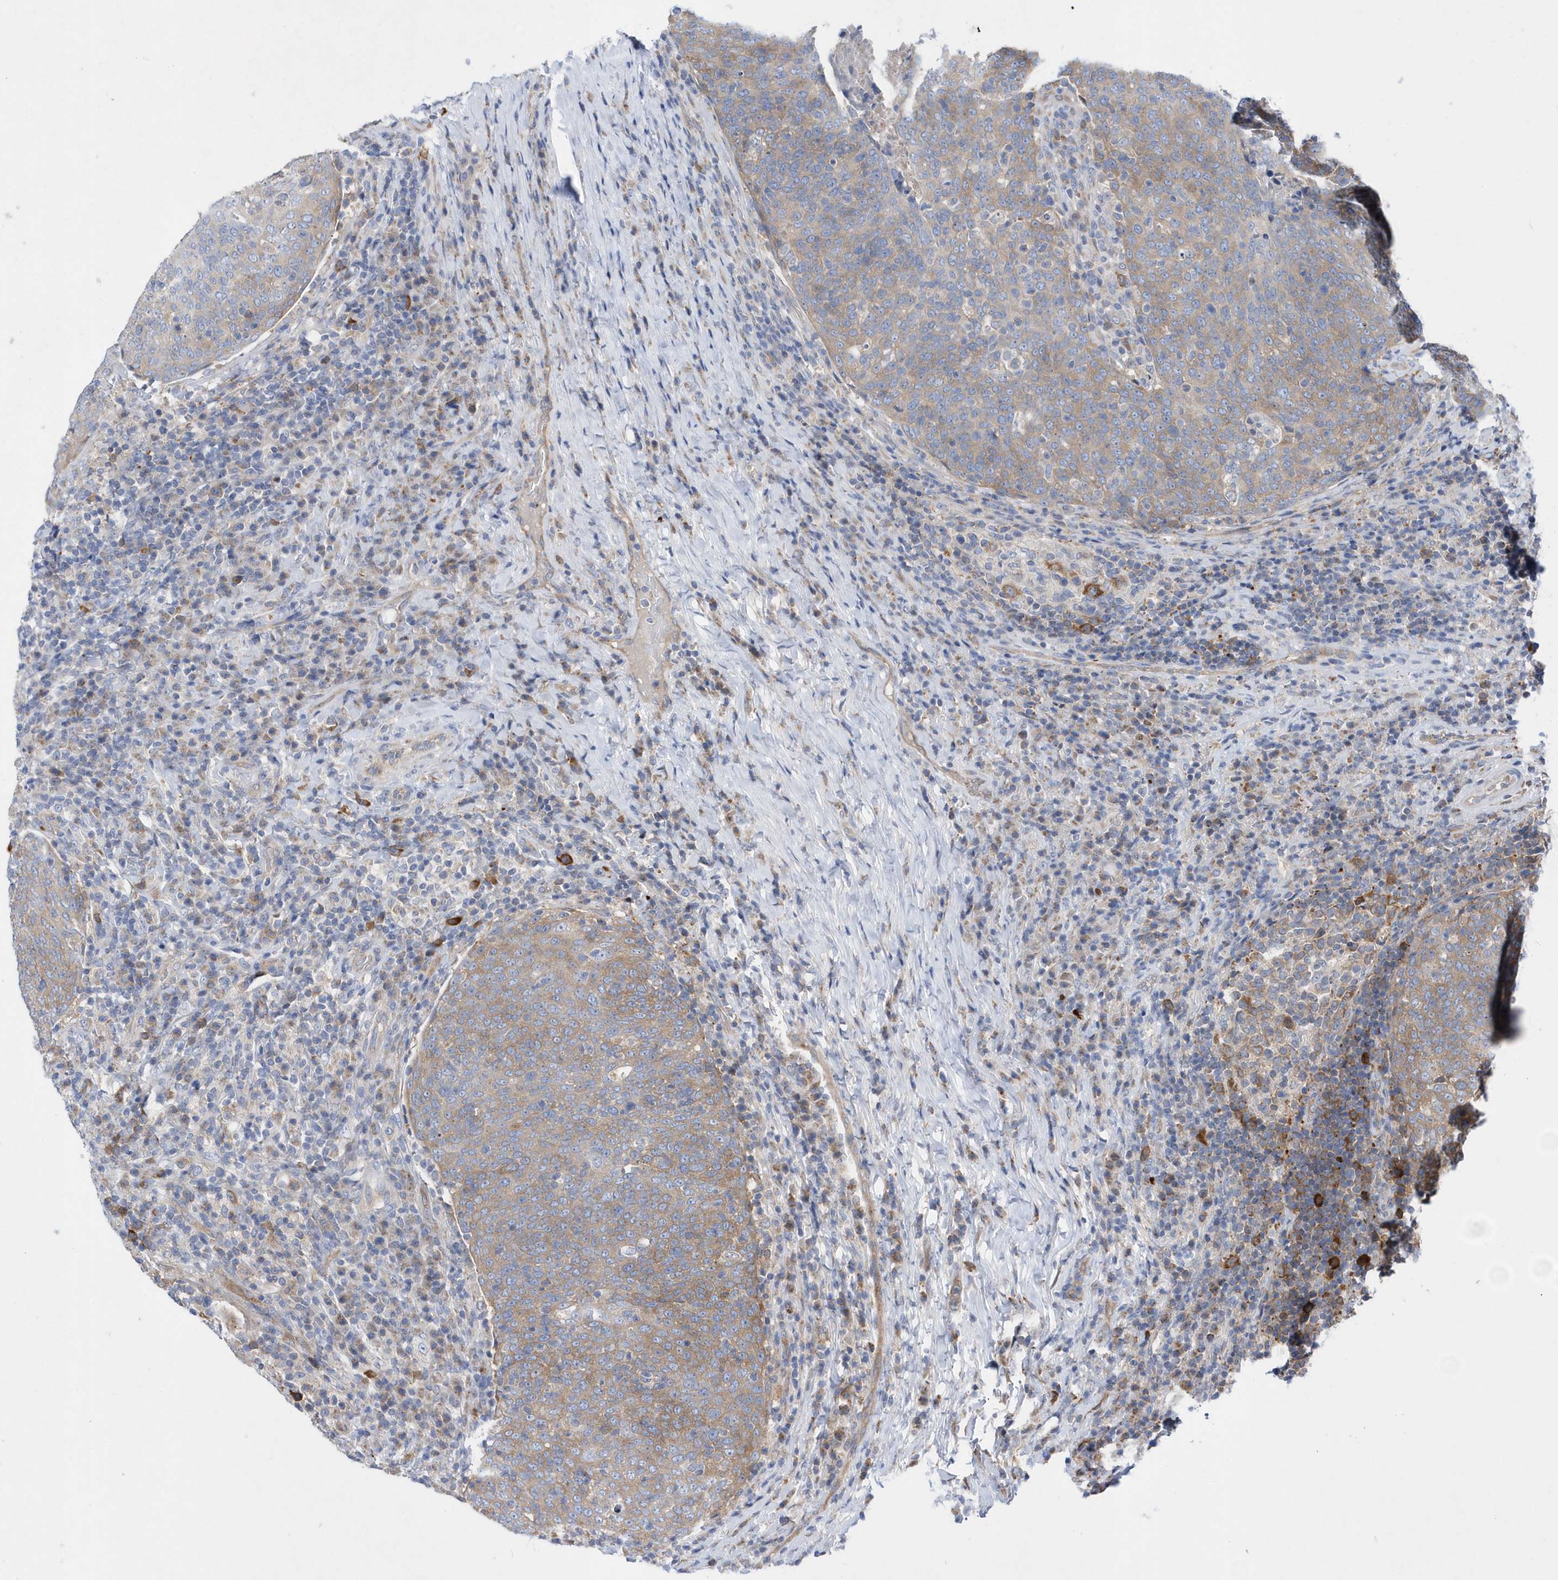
{"staining": {"intensity": "moderate", "quantity": ">75%", "location": "cytoplasmic/membranous"}, "tissue": "head and neck cancer", "cell_type": "Tumor cells", "image_type": "cancer", "snomed": [{"axis": "morphology", "description": "Squamous cell carcinoma, NOS"}, {"axis": "morphology", "description": "Squamous cell carcinoma, metastatic, NOS"}, {"axis": "topography", "description": "Lymph node"}, {"axis": "topography", "description": "Head-Neck"}], "caption": "A photomicrograph of human head and neck cancer stained for a protein reveals moderate cytoplasmic/membranous brown staining in tumor cells.", "gene": "JKAMP", "patient": {"sex": "male", "age": 62}}